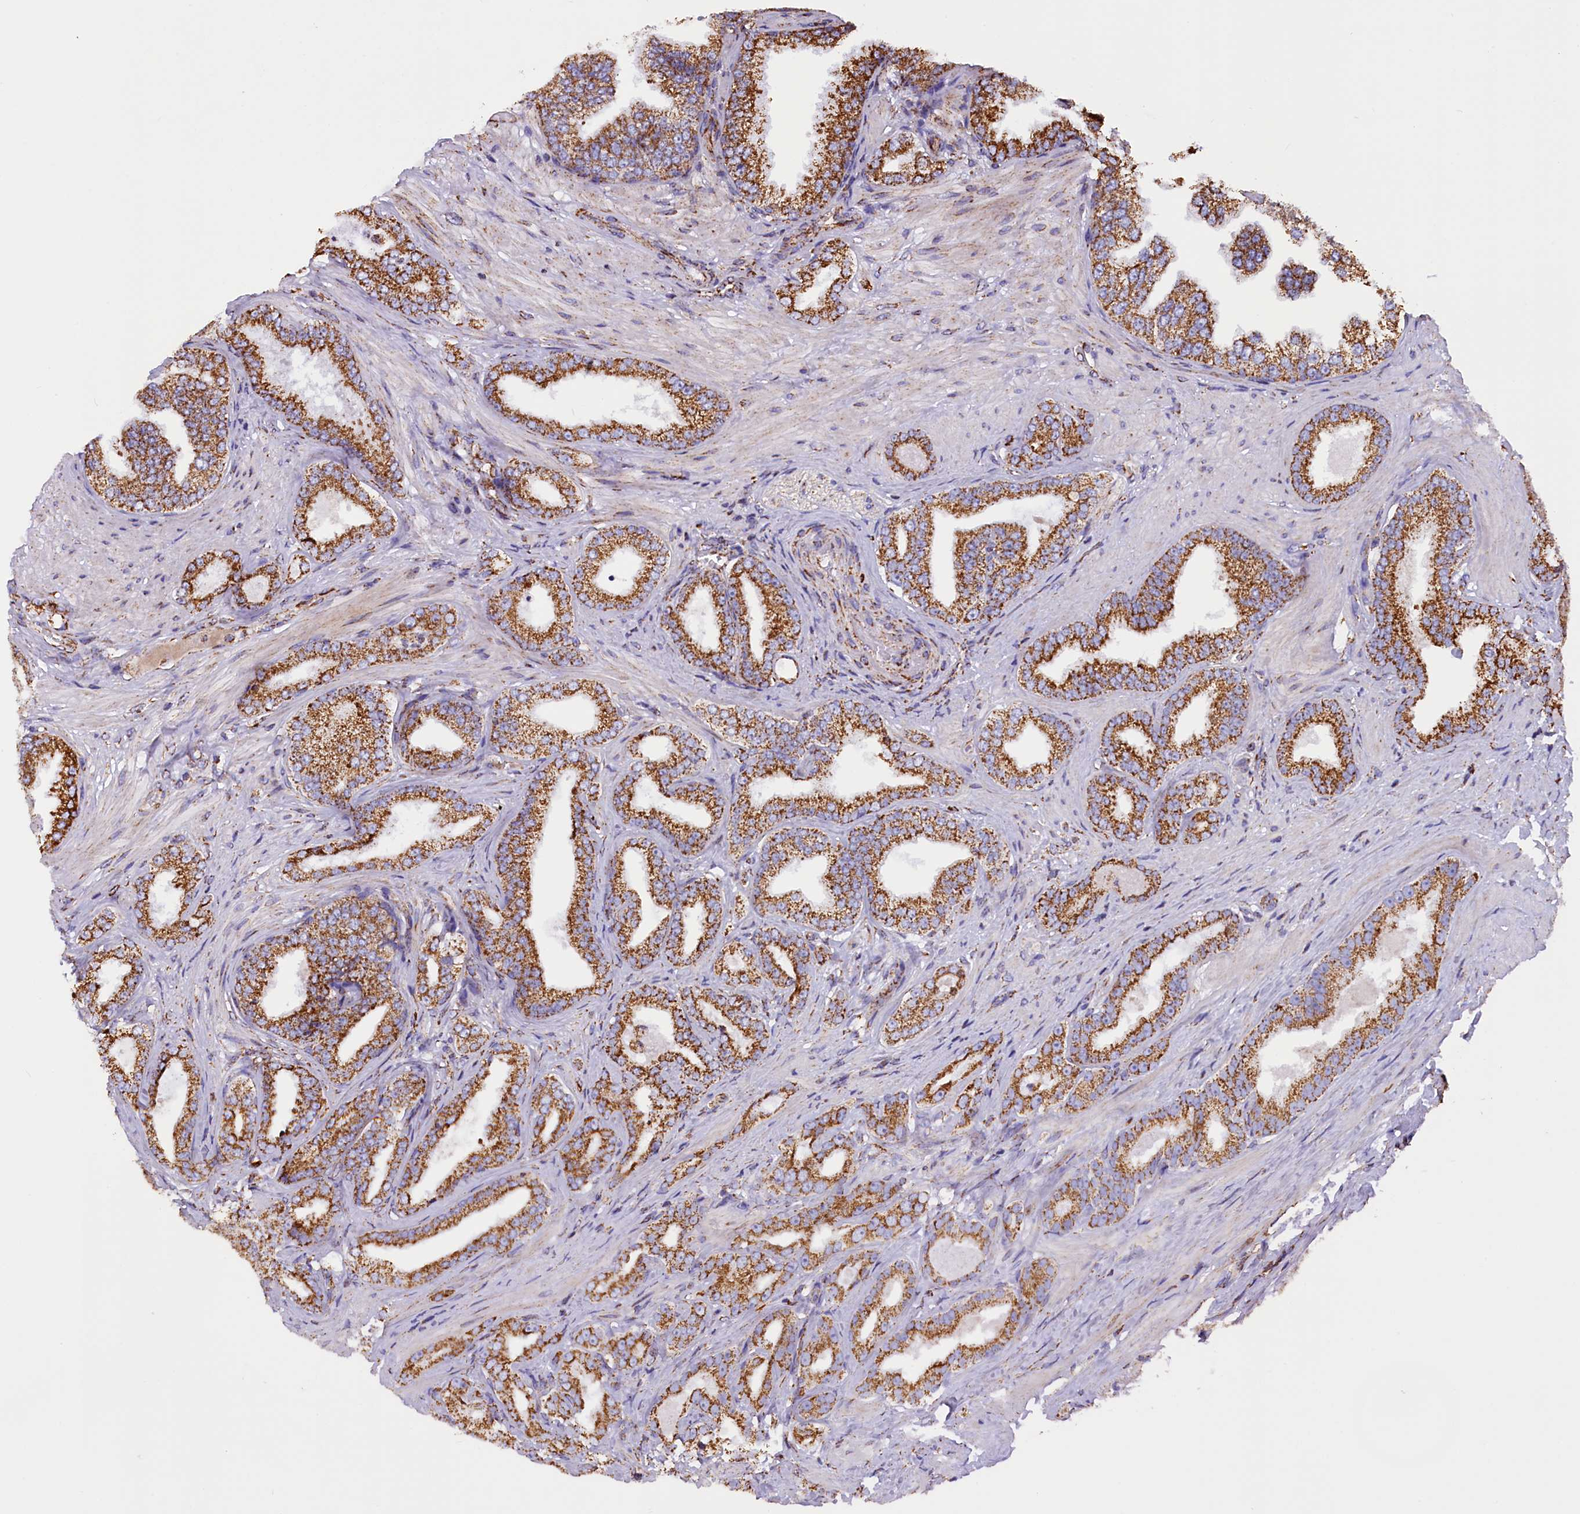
{"staining": {"intensity": "moderate", "quantity": ">75%", "location": "cytoplasmic/membranous"}, "tissue": "prostate cancer", "cell_type": "Tumor cells", "image_type": "cancer", "snomed": [{"axis": "morphology", "description": "Adenocarcinoma, Low grade"}, {"axis": "topography", "description": "Prostate"}], "caption": "Immunohistochemical staining of human prostate adenocarcinoma (low-grade) reveals medium levels of moderate cytoplasmic/membranous protein staining in approximately >75% of tumor cells. (IHC, brightfield microscopy, high magnification).", "gene": "SLC39A3", "patient": {"sex": "male", "age": 63}}